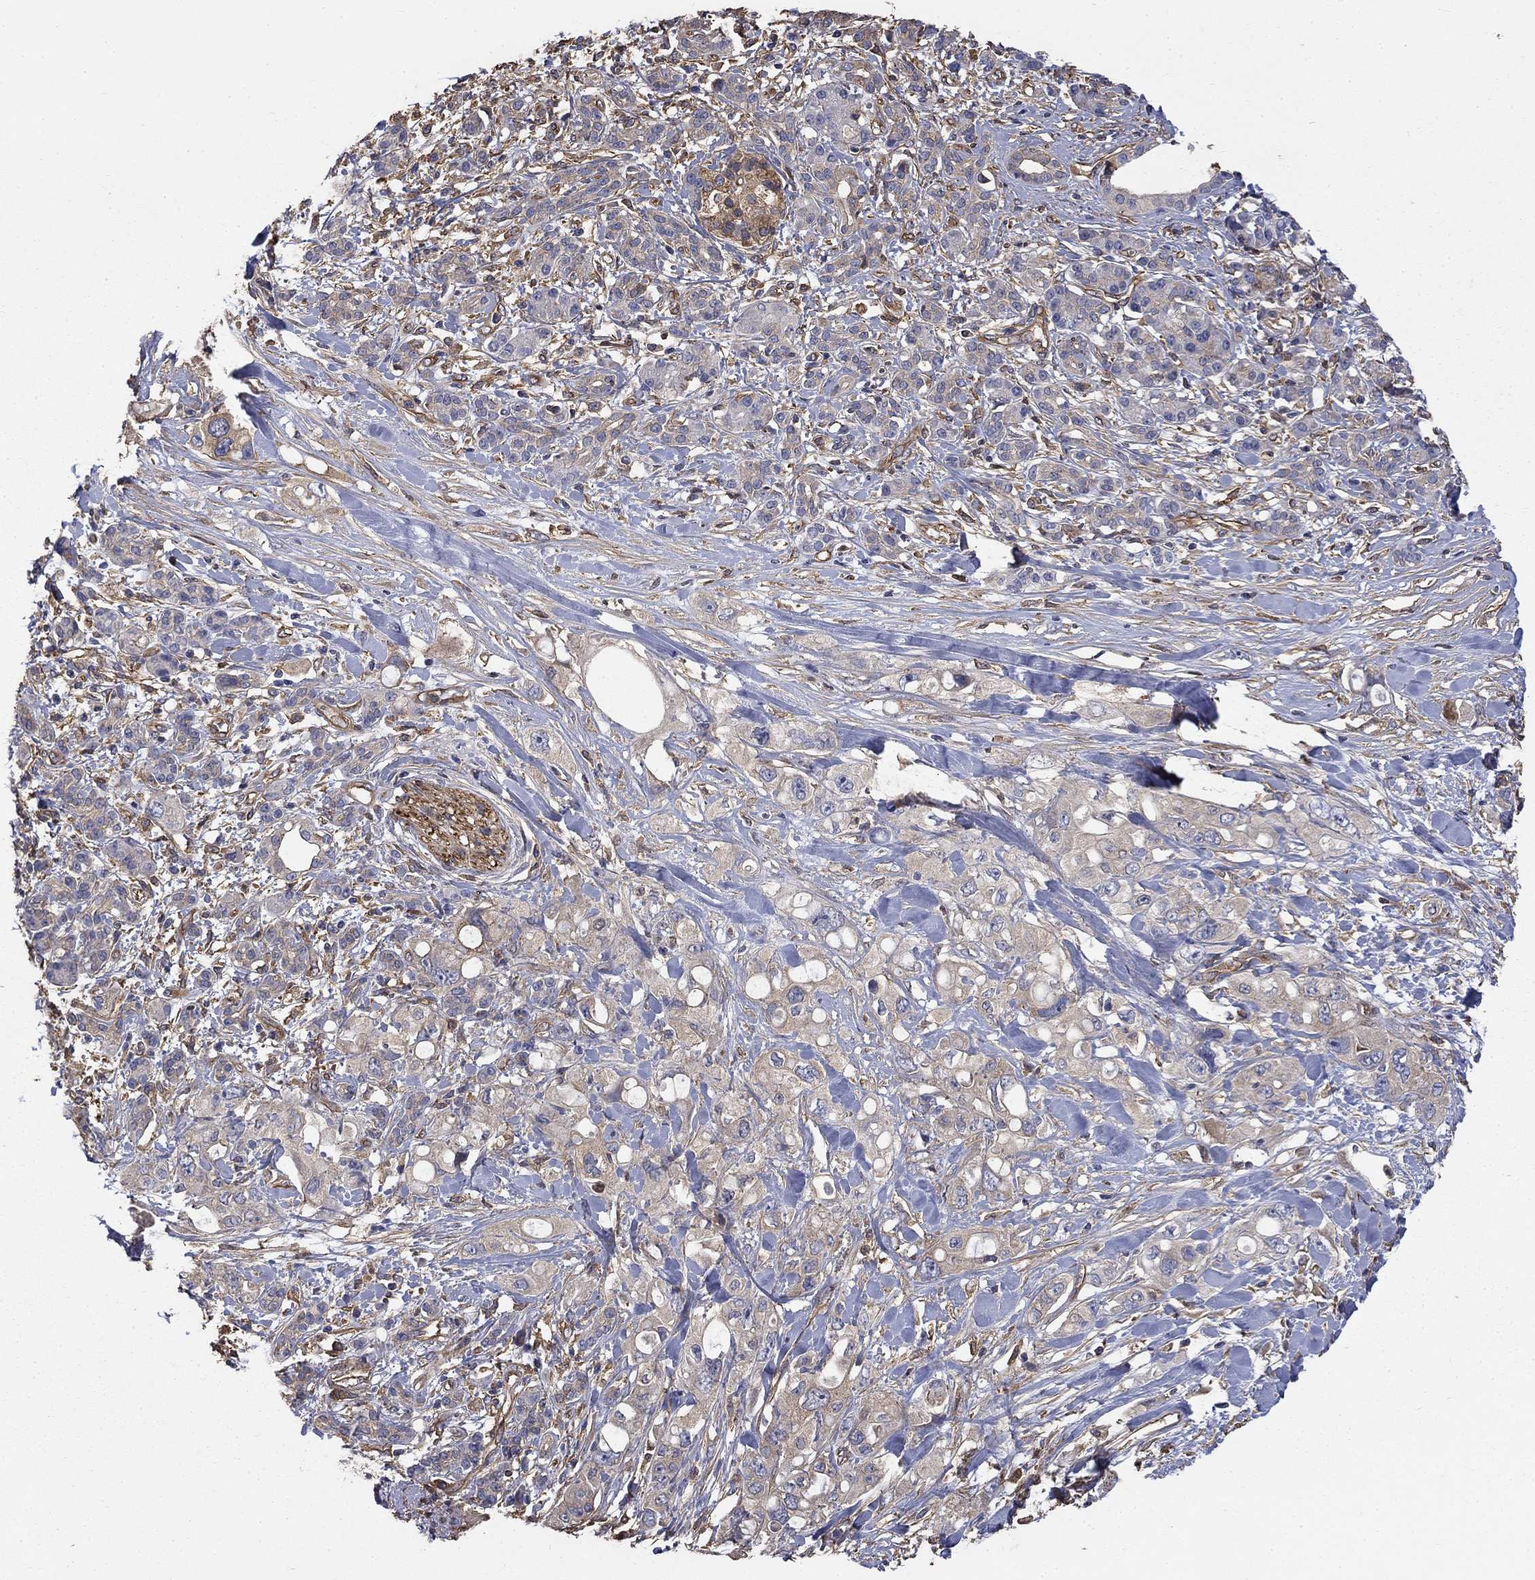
{"staining": {"intensity": "weak", "quantity": ">75%", "location": "cytoplasmic/membranous"}, "tissue": "pancreatic cancer", "cell_type": "Tumor cells", "image_type": "cancer", "snomed": [{"axis": "morphology", "description": "Adenocarcinoma, NOS"}, {"axis": "topography", "description": "Pancreas"}], "caption": "Protein expression analysis of human adenocarcinoma (pancreatic) reveals weak cytoplasmic/membranous positivity in approximately >75% of tumor cells. (DAB (3,3'-diaminobenzidine) = brown stain, brightfield microscopy at high magnification).", "gene": "DPYSL2", "patient": {"sex": "female", "age": 56}}